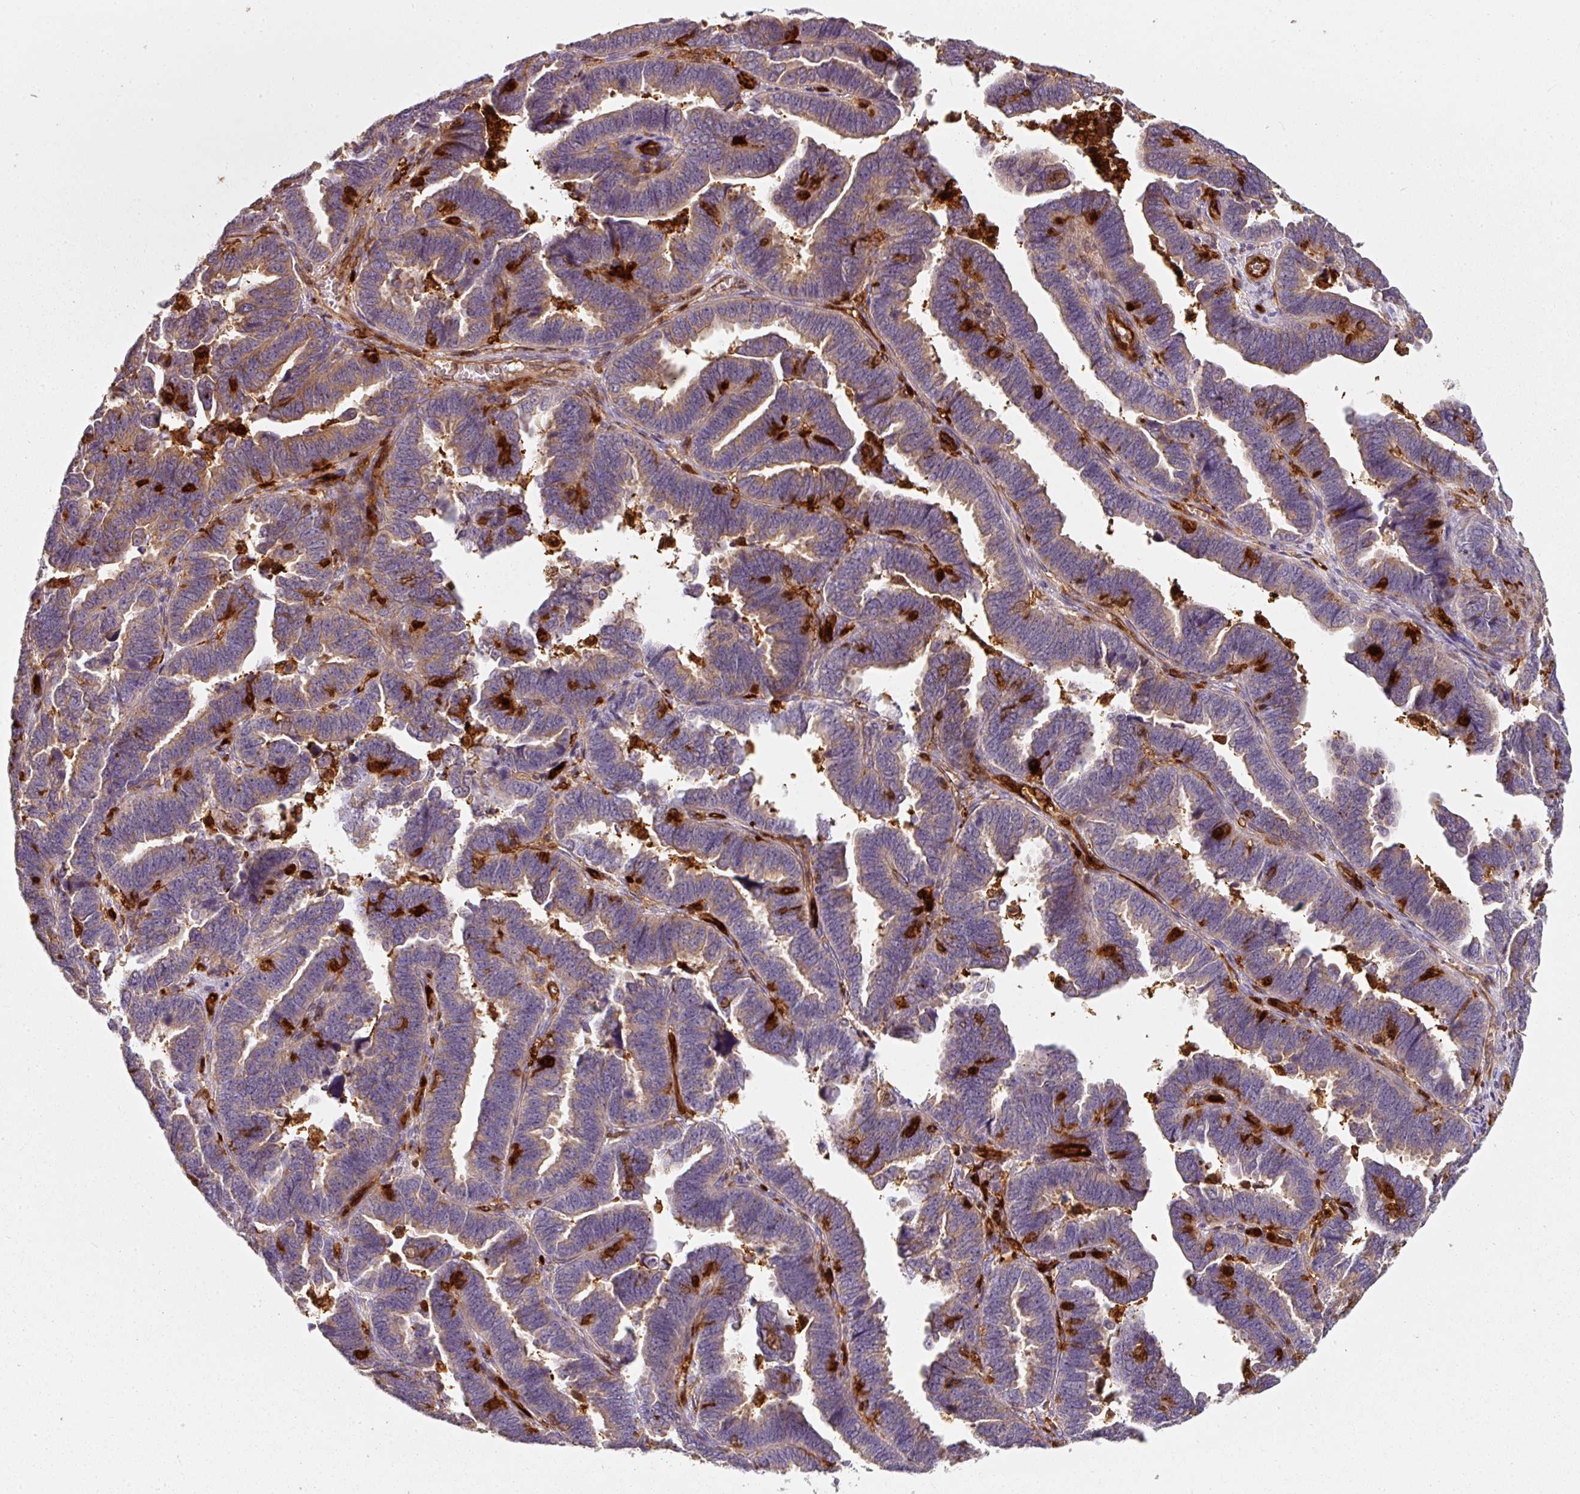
{"staining": {"intensity": "weak", "quantity": "25%-75%", "location": "cytoplasmic/membranous"}, "tissue": "endometrial cancer", "cell_type": "Tumor cells", "image_type": "cancer", "snomed": [{"axis": "morphology", "description": "Adenocarcinoma, NOS"}, {"axis": "topography", "description": "Endometrium"}], "caption": "Immunohistochemistry (IHC) of human endometrial cancer shows low levels of weak cytoplasmic/membranous staining in about 25%-75% of tumor cells.", "gene": "IQGAP2", "patient": {"sex": "female", "age": 75}}